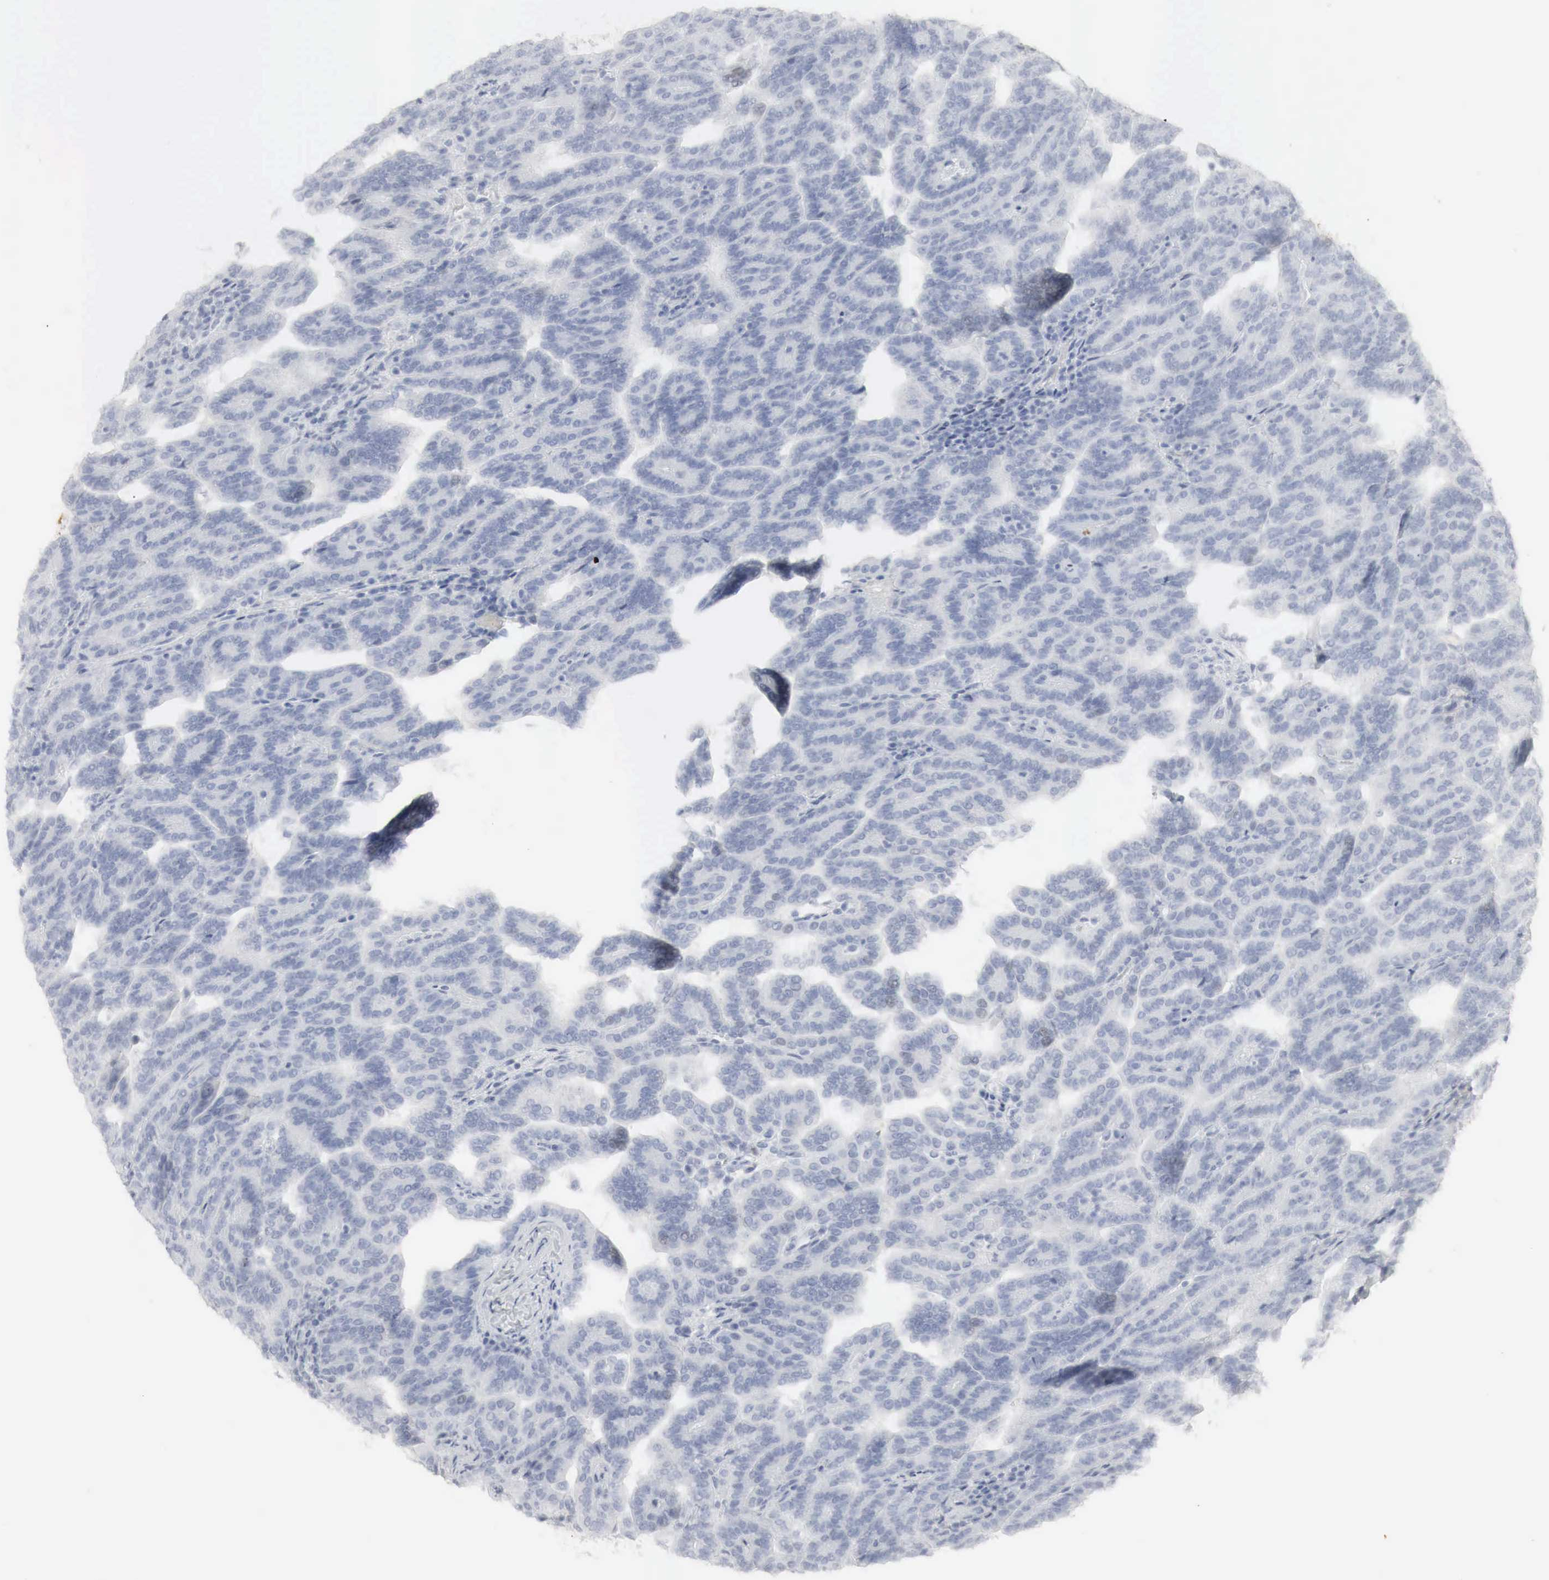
{"staining": {"intensity": "negative", "quantity": "none", "location": "none"}, "tissue": "renal cancer", "cell_type": "Tumor cells", "image_type": "cancer", "snomed": [{"axis": "morphology", "description": "Adenocarcinoma, NOS"}, {"axis": "topography", "description": "Kidney"}], "caption": "High magnification brightfield microscopy of renal cancer (adenocarcinoma) stained with DAB (brown) and counterstained with hematoxylin (blue): tumor cells show no significant staining.", "gene": "TP63", "patient": {"sex": "male", "age": 61}}